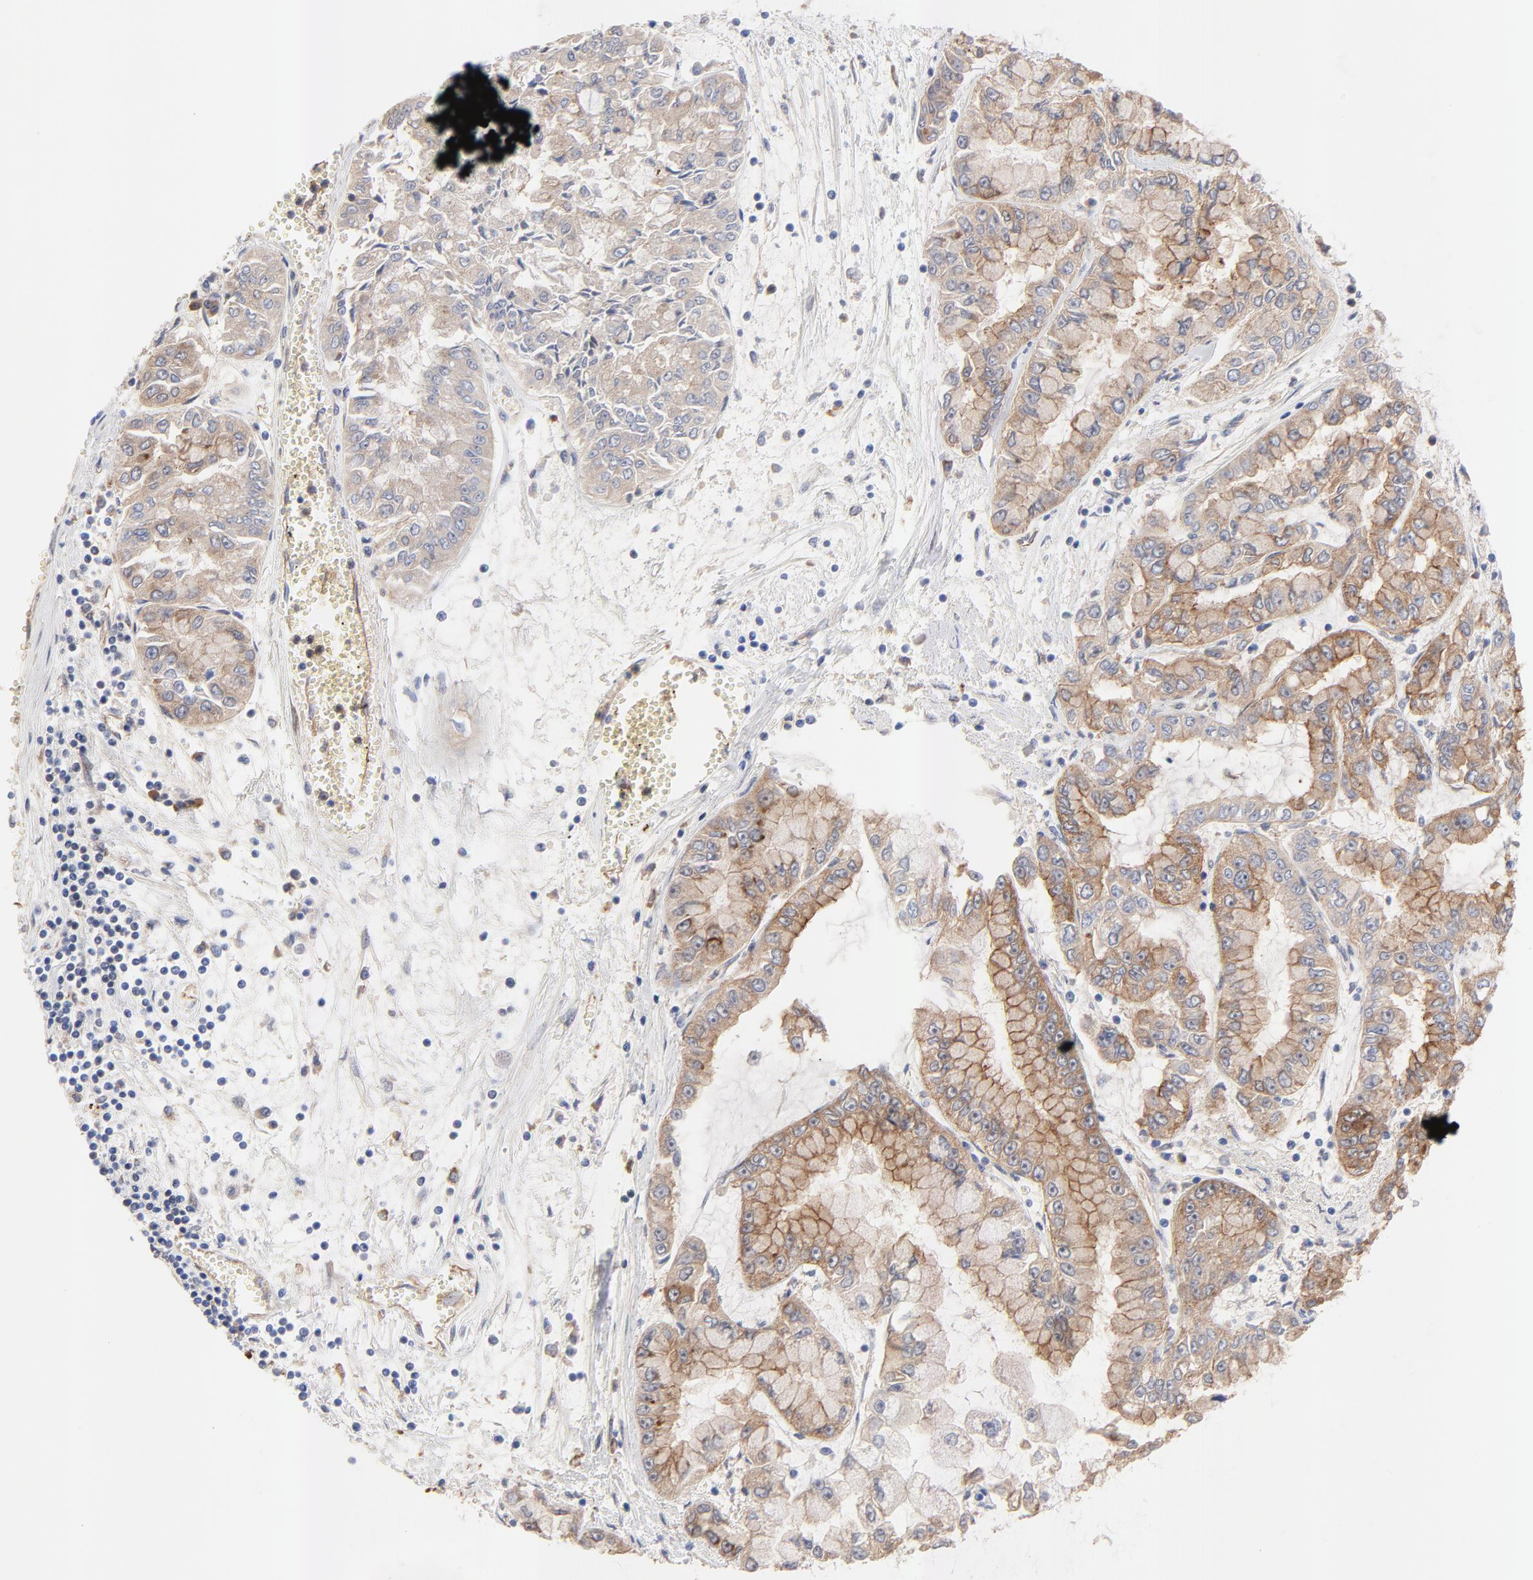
{"staining": {"intensity": "moderate", "quantity": ">75%", "location": "cytoplasmic/membranous"}, "tissue": "liver cancer", "cell_type": "Tumor cells", "image_type": "cancer", "snomed": [{"axis": "morphology", "description": "Cholangiocarcinoma"}, {"axis": "topography", "description": "Liver"}], "caption": "Liver cancer (cholangiocarcinoma) tissue shows moderate cytoplasmic/membranous positivity in approximately >75% of tumor cells, visualized by immunohistochemistry.", "gene": "FBXL2", "patient": {"sex": "female", "age": 79}}